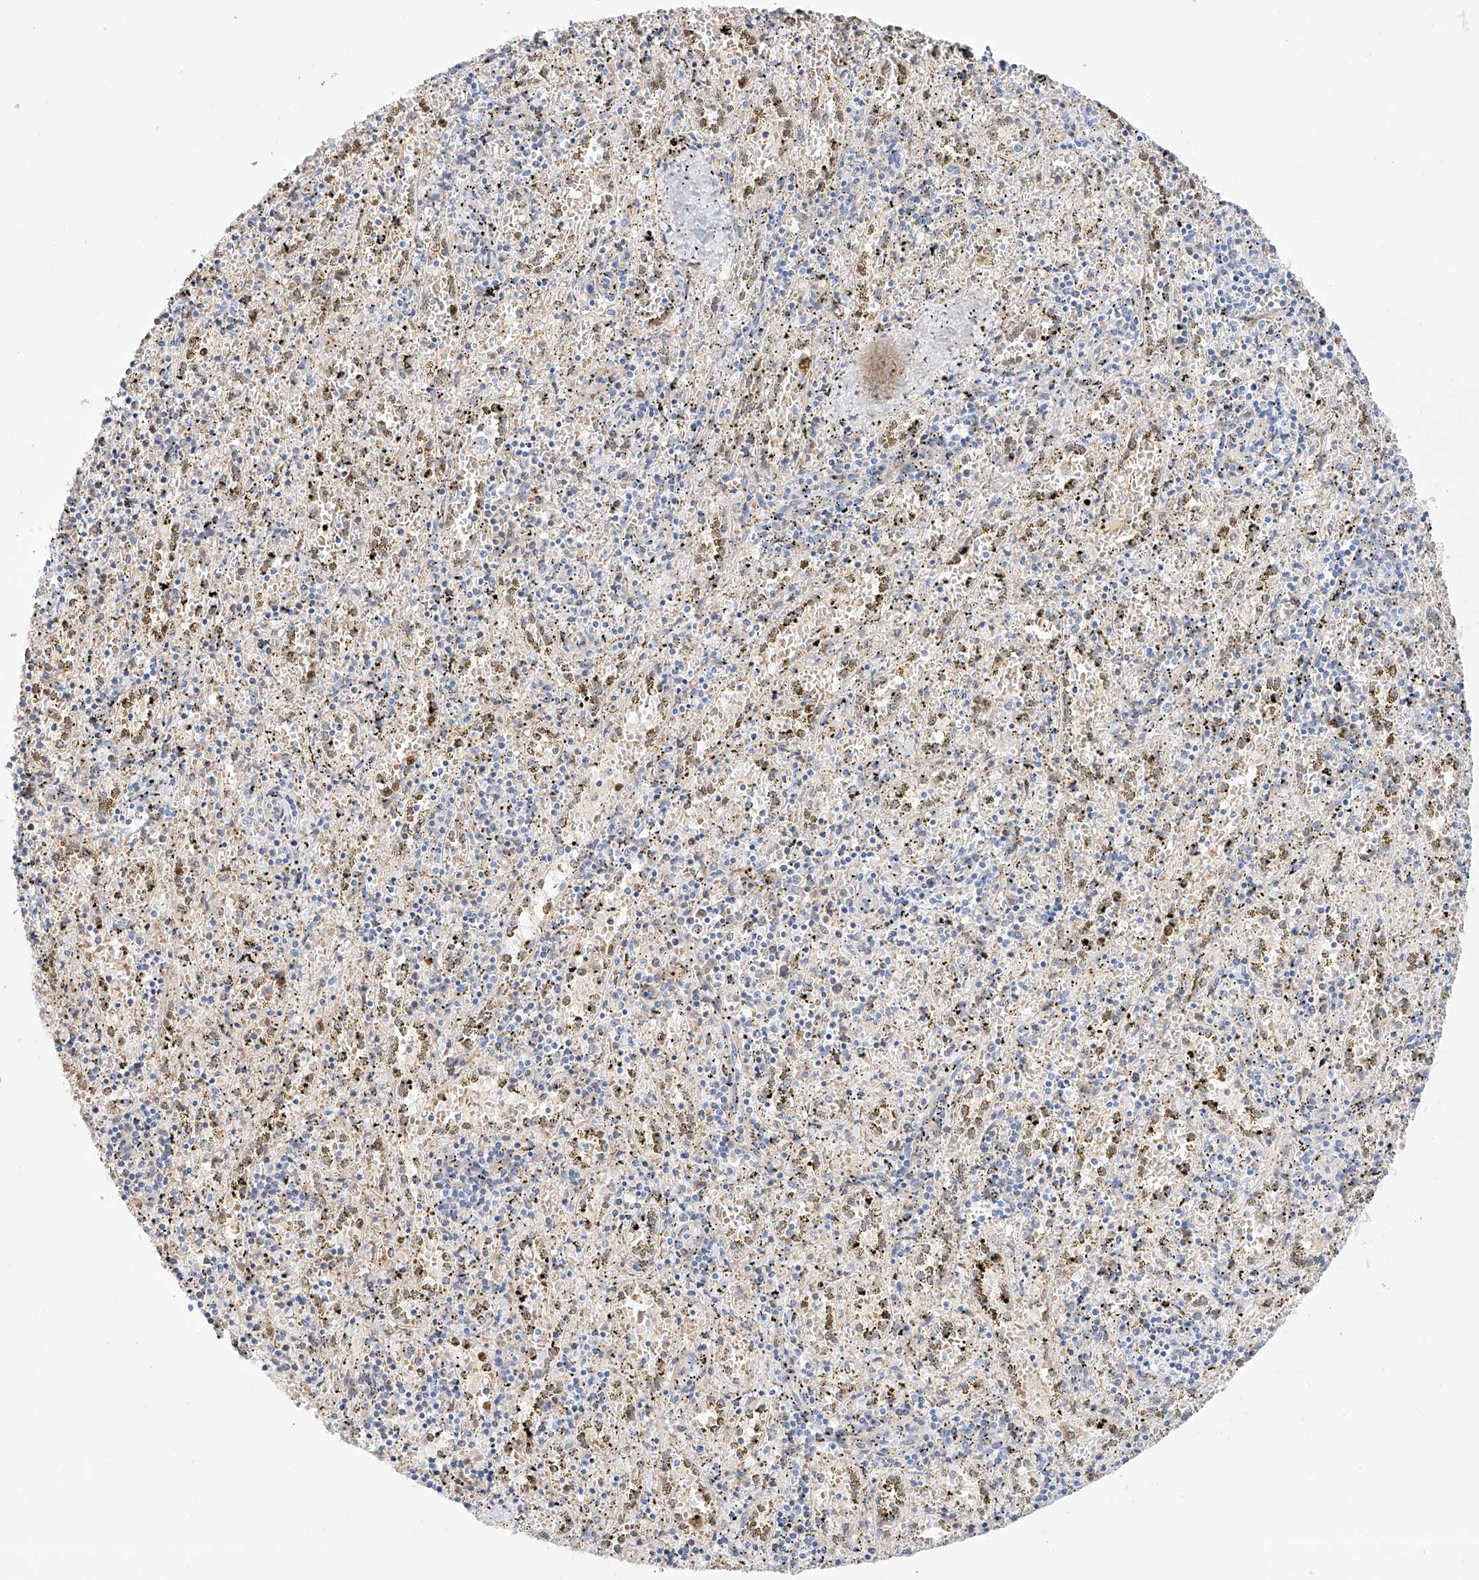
{"staining": {"intensity": "weak", "quantity": "<25%", "location": "cytoplasmic/membranous"}, "tissue": "spleen", "cell_type": "Cells in red pulp", "image_type": "normal", "snomed": [{"axis": "morphology", "description": "Normal tissue, NOS"}, {"axis": "topography", "description": "Spleen"}], "caption": "Immunohistochemical staining of benign human spleen demonstrates no significant positivity in cells in red pulp.", "gene": "SNU13", "patient": {"sex": "male", "age": 11}}